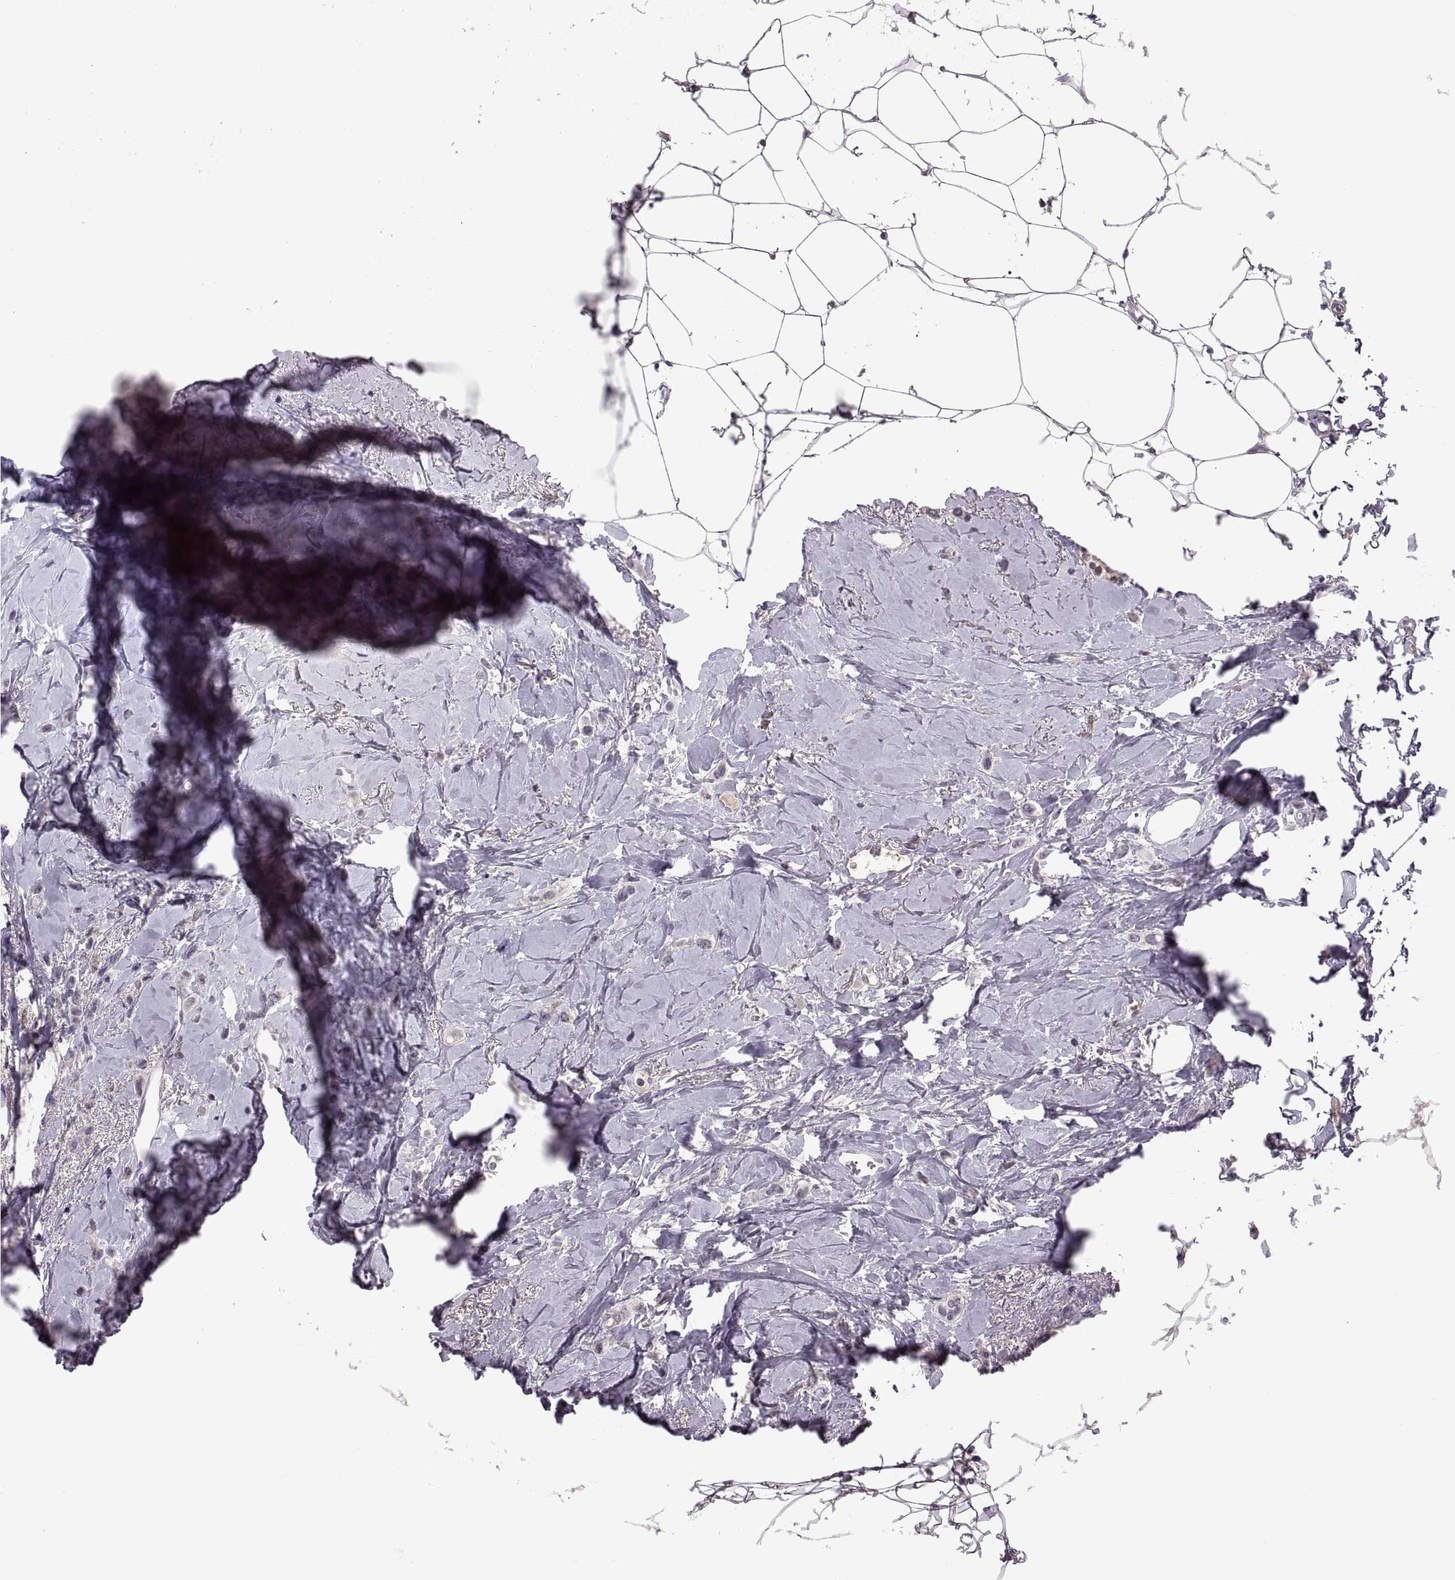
{"staining": {"intensity": "negative", "quantity": "none", "location": "none"}, "tissue": "breast cancer", "cell_type": "Tumor cells", "image_type": "cancer", "snomed": [{"axis": "morphology", "description": "Duct carcinoma"}, {"axis": "topography", "description": "Breast"}], "caption": "Tumor cells are negative for brown protein staining in breast infiltrating ductal carcinoma.", "gene": "CACNA1F", "patient": {"sex": "female", "age": 40}}